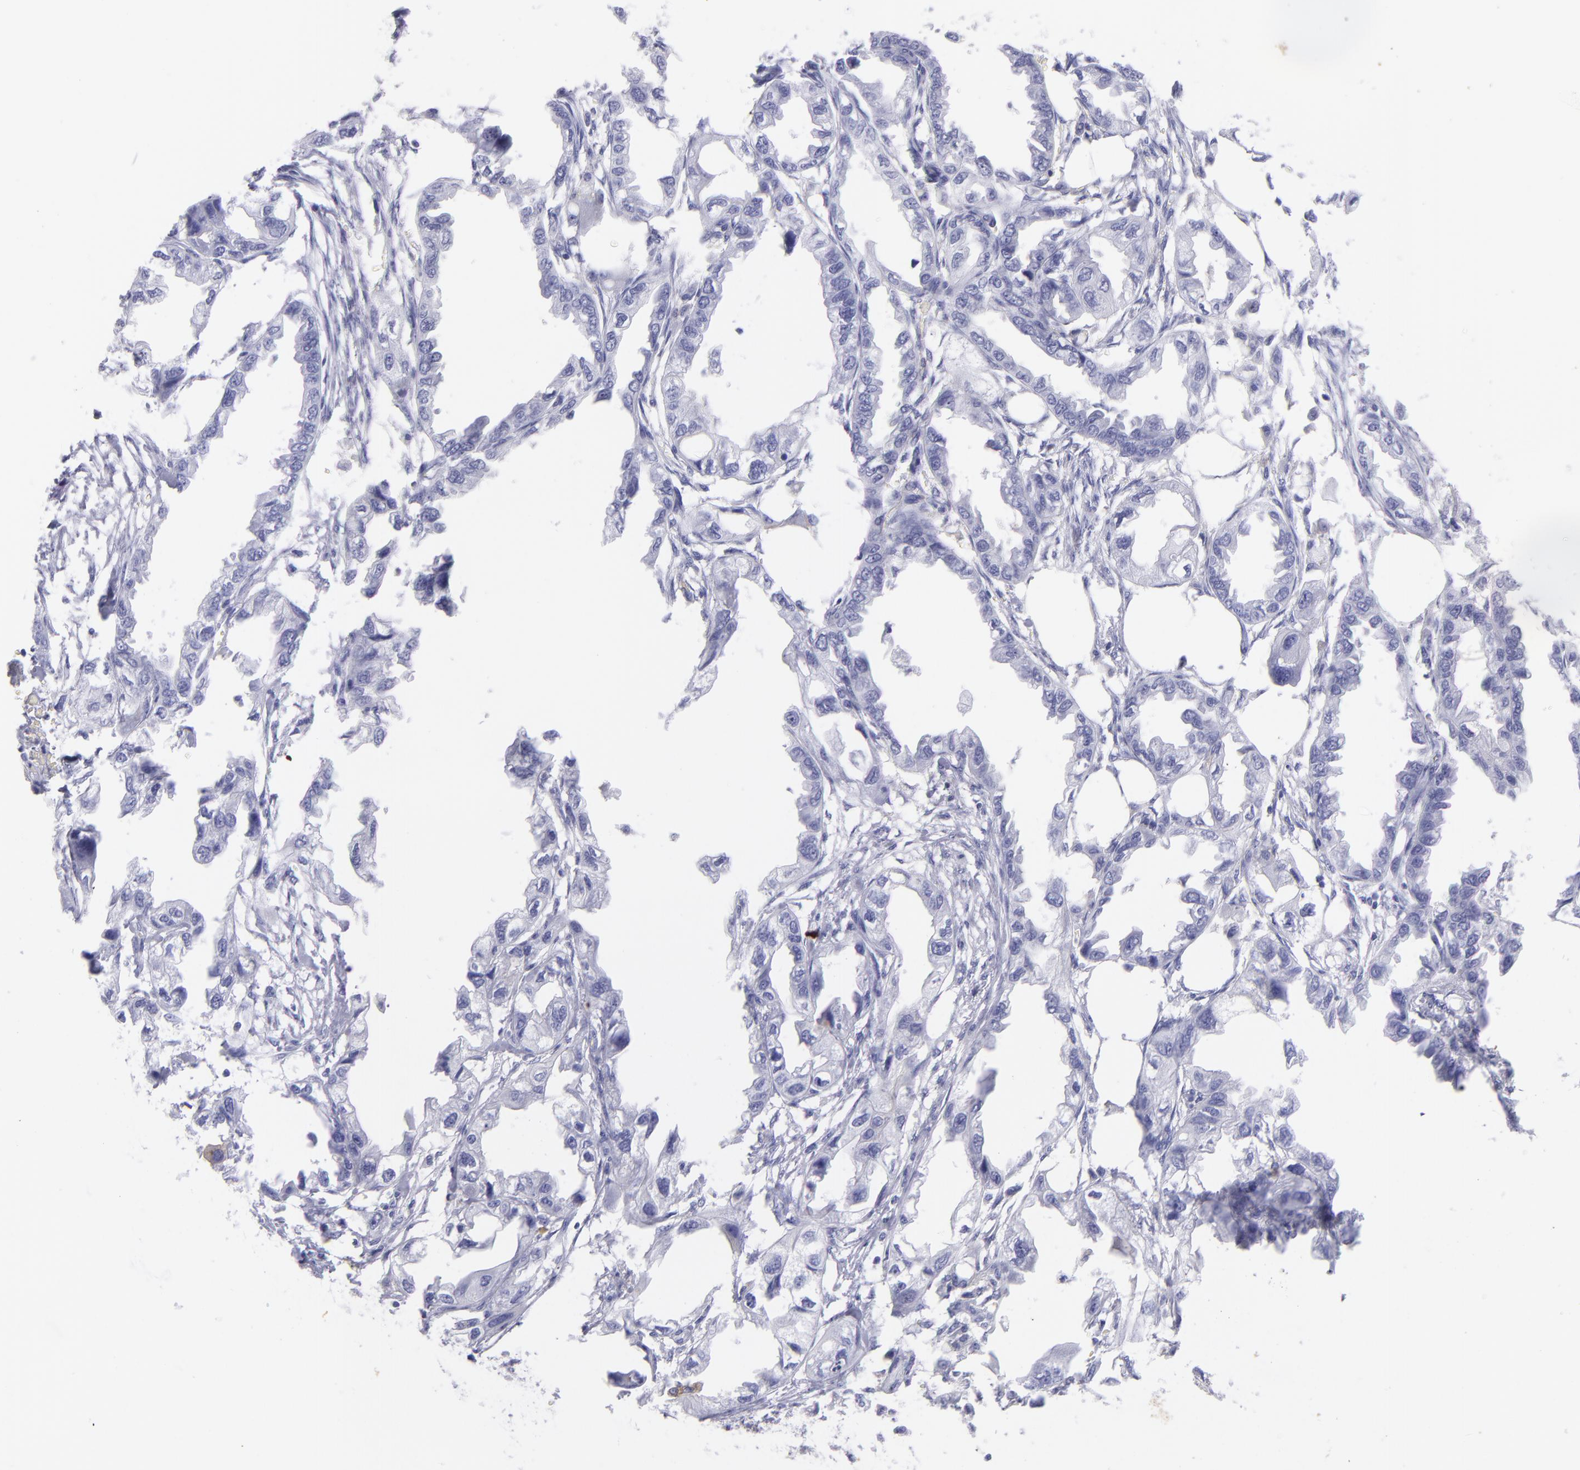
{"staining": {"intensity": "negative", "quantity": "none", "location": "none"}, "tissue": "endometrial cancer", "cell_type": "Tumor cells", "image_type": "cancer", "snomed": [{"axis": "morphology", "description": "Adenocarcinoma, NOS"}, {"axis": "topography", "description": "Endometrium"}], "caption": "DAB immunohistochemical staining of human endometrial cancer (adenocarcinoma) displays no significant positivity in tumor cells.", "gene": "CD82", "patient": {"sex": "female", "age": 67}}